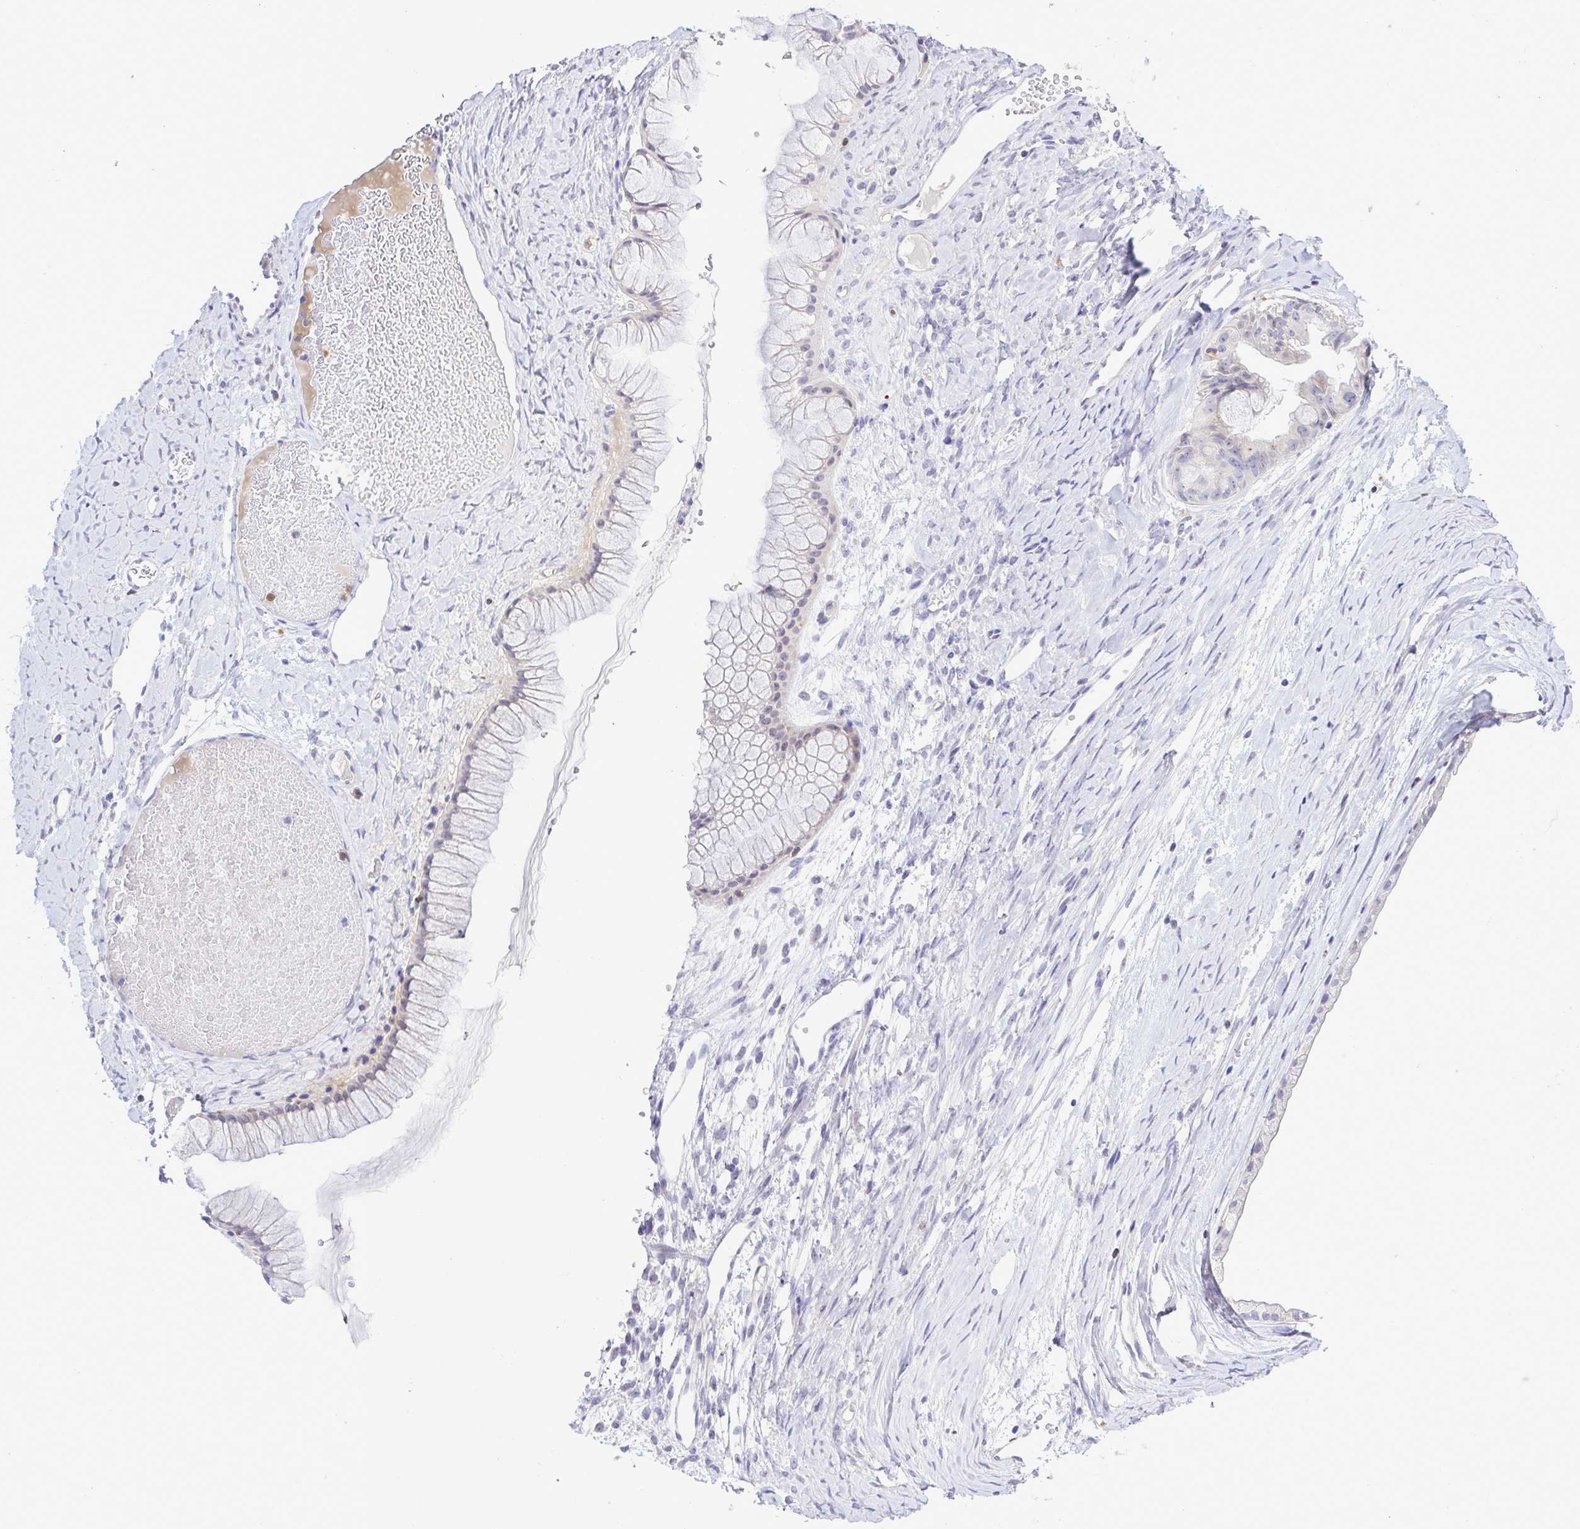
{"staining": {"intensity": "negative", "quantity": "none", "location": "none"}, "tissue": "ovarian cancer", "cell_type": "Tumor cells", "image_type": "cancer", "snomed": [{"axis": "morphology", "description": "Cystadenocarcinoma, mucinous, NOS"}, {"axis": "topography", "description": "Ovary"}], "caption": "Immunohistochemistry (IHC) of ovarian mucinous cystadenocarcinoma displays no staining in tumor cells.", "gene": "PGLYRP1", "patient": {"sex": "female", "age": 61}}